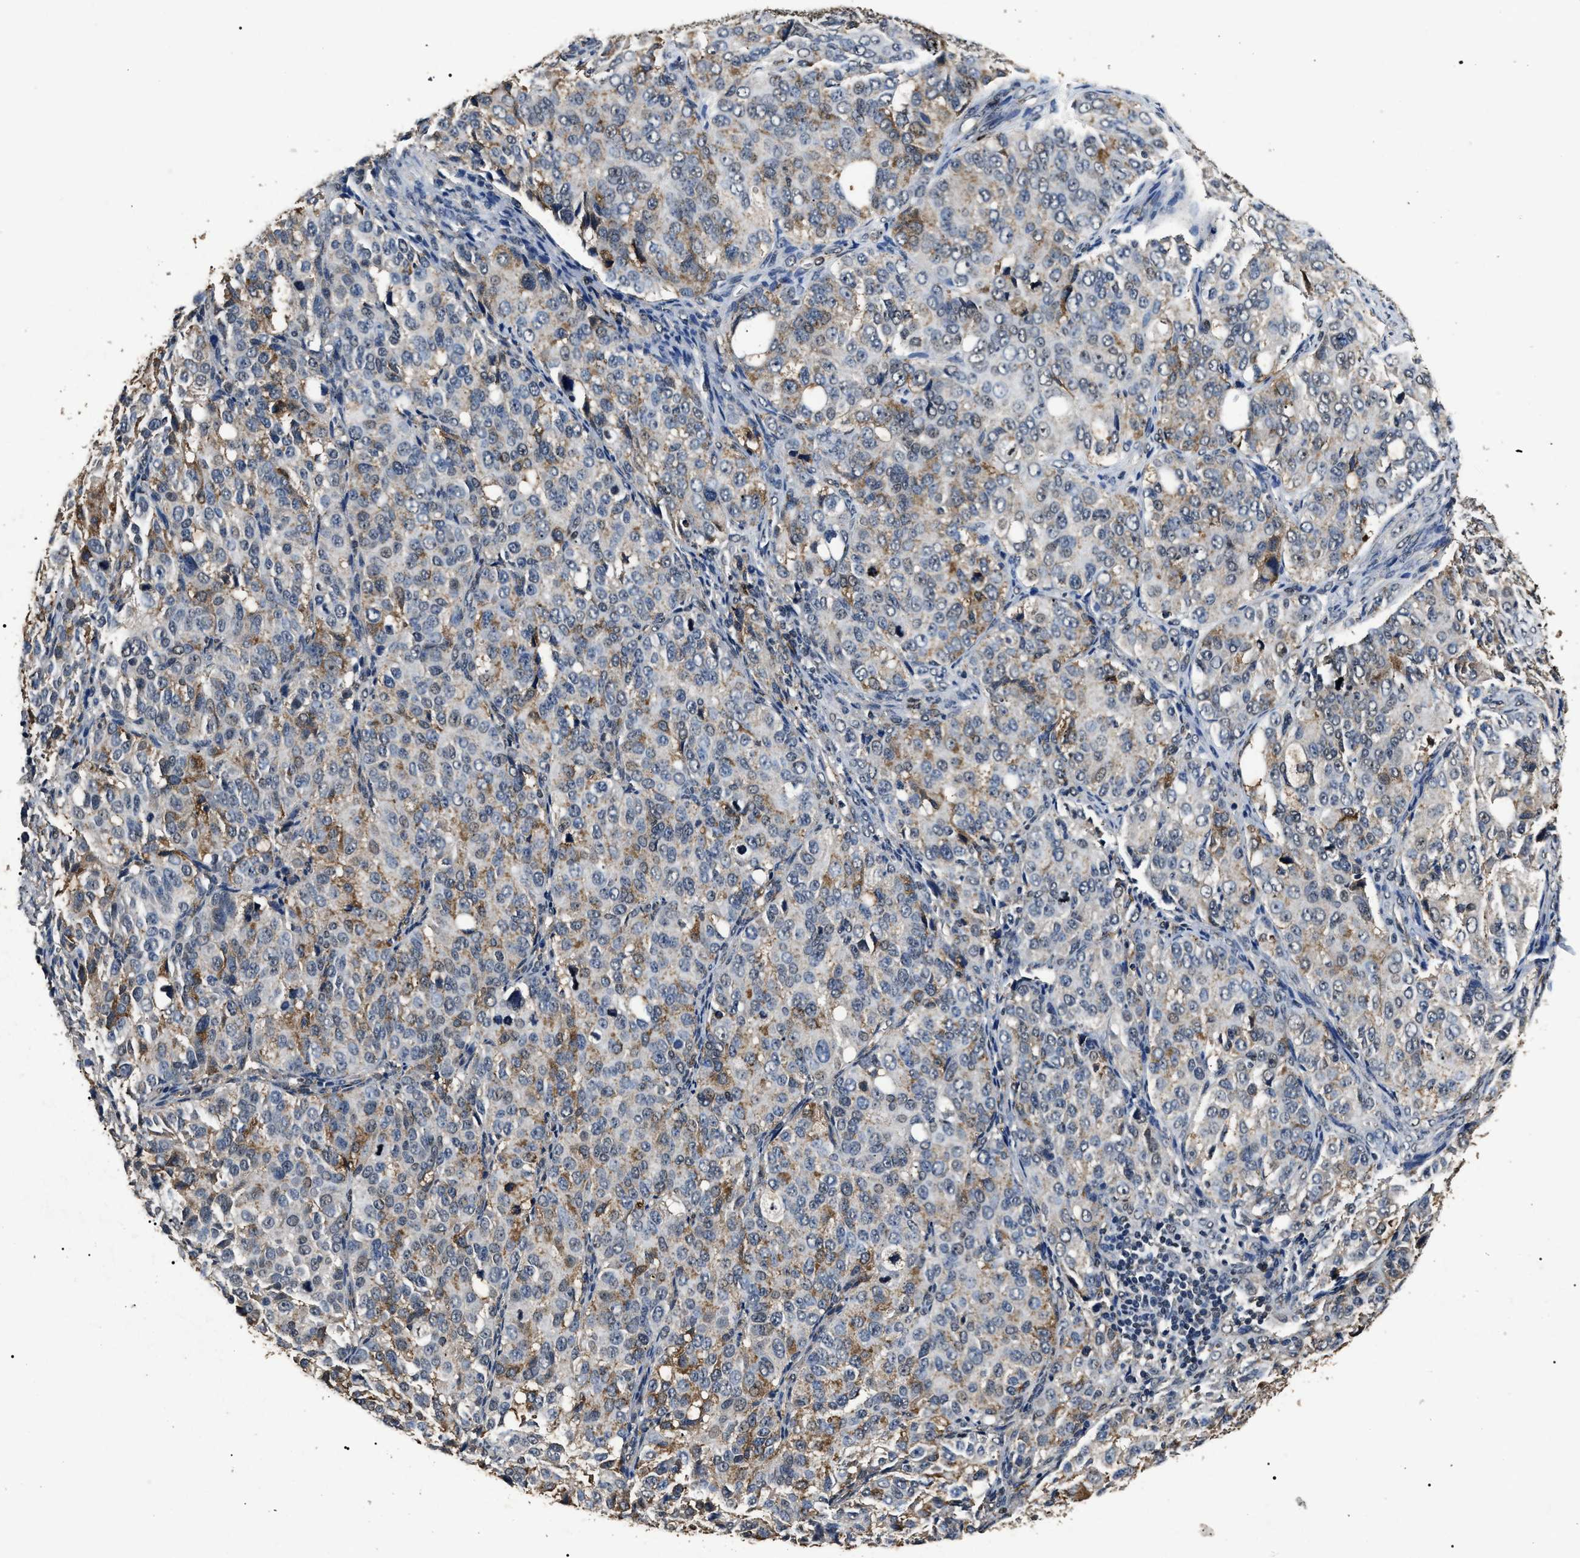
{"staining": {"intensity": "moderate", "quantity": "<25%", "location": "cytoplasmic/membranous"}, "tissue": "ovarian cancer", "cell_type": "Tumor cells", "image_type": "cancer", "snomed": [{"axis": "morphology", "description": "Carcinoma, endometroid"}, {"axis": "topography", "description": "Ovary"}], "caption": "This image exhibits IHC staining of human ovarian cancer, with low moderate cytoplasmic/membranous positivity in approximately <25% of tumor cells.", "gene": "ANP32E", "patient": {"sex": "female", "age": 51}}